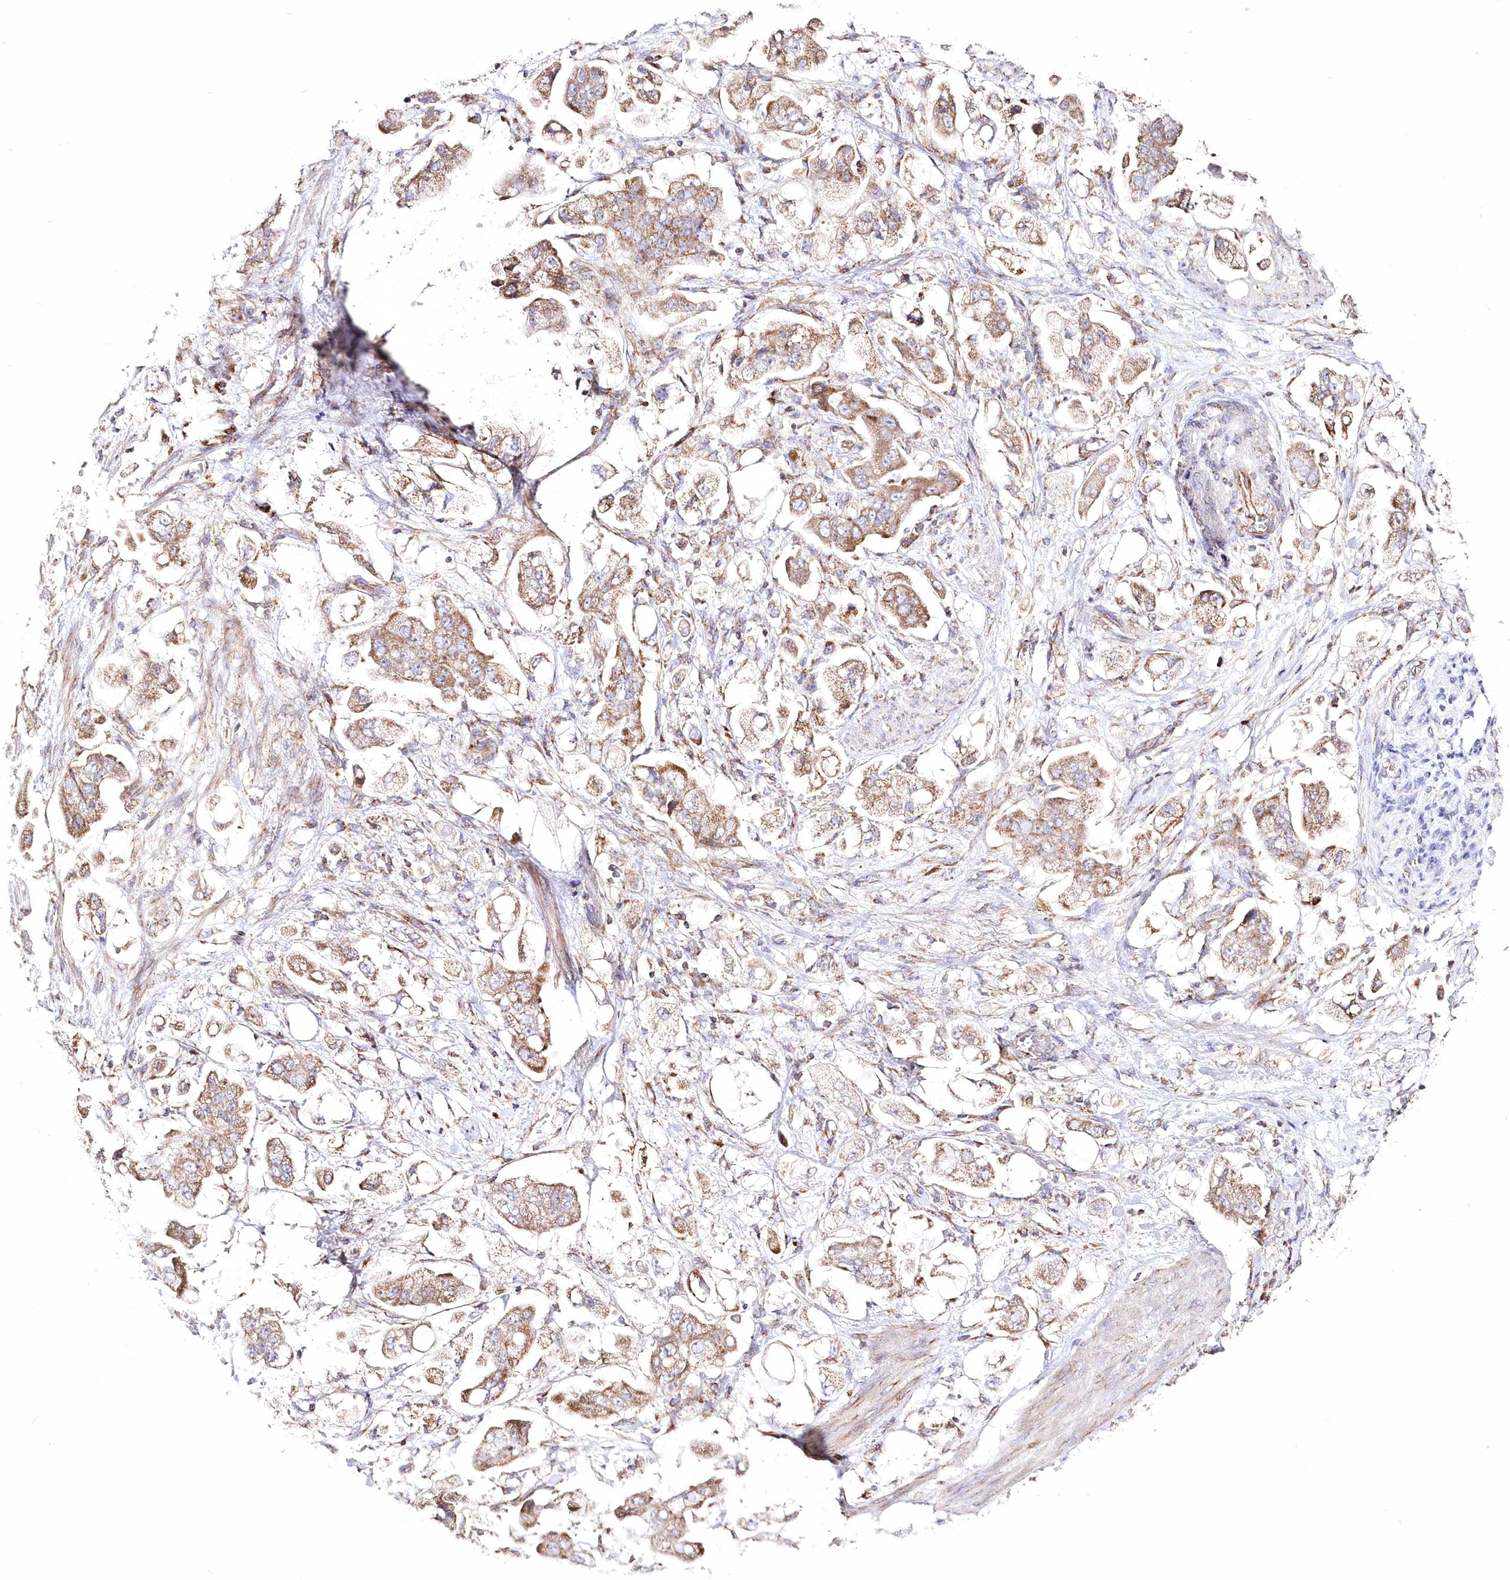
{"staining": {"intensity": "moderate", "quantity": ">75%", "location": "cytoplasmic/membranous"}, "tissue": "stomach cancer", "cell_type": "Tumor cells", "image_type": "cancer", "snomed": [{"axis": "morphology", "description": "Adenocarcinoma, NOS"}, {"axis": "topography", "description": "Stomach"}], "caption": "About >75% of tumor cells in human stomach cancer exhibit moderate cytoplasmic/membranous protein positivity as visualized by brown immunohistochemical staining.", "gene": "DNA2", "patient": {"sex": "male", "age": 62}}